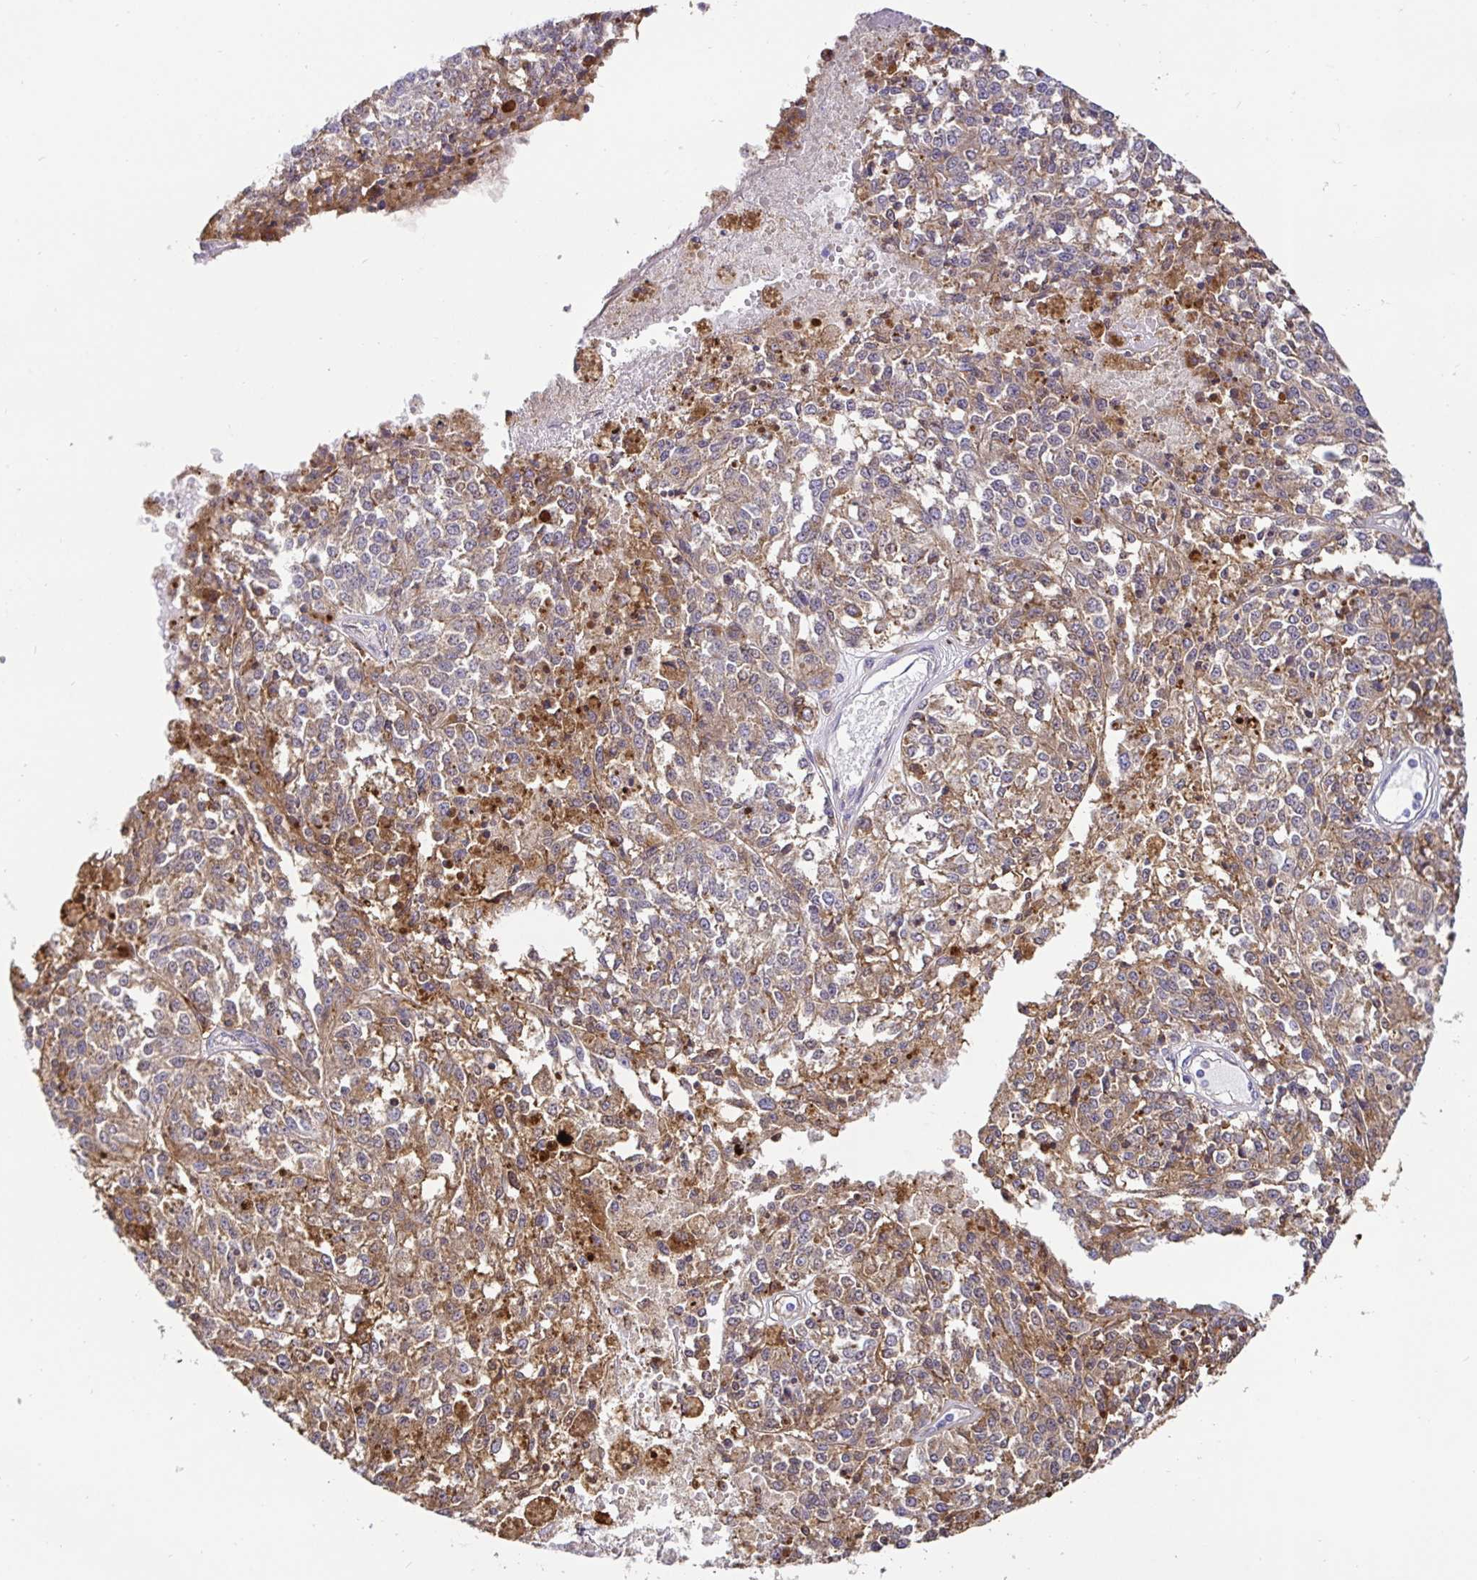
{"staining": {"intensity": "moderate", "quantity": ">75%", "location": "cytoplasmic/membranous"}, "tissue": "melanoma", "cell_type": "Tumor cells", "image_type": "cancer", "snomed": [{"axis": "morphology", "description": "Malignant melanoma, Metastatic site"}, {"axis": "topography", "description": "Lymph node"}], "caption": "Protein staining of melanoma tissue displays moderate cytoplasmic/membranous staining in approximately >75% of tumor cells.", "gene": "ANXA2", "patient": {"sex": "female", "age": 64}}